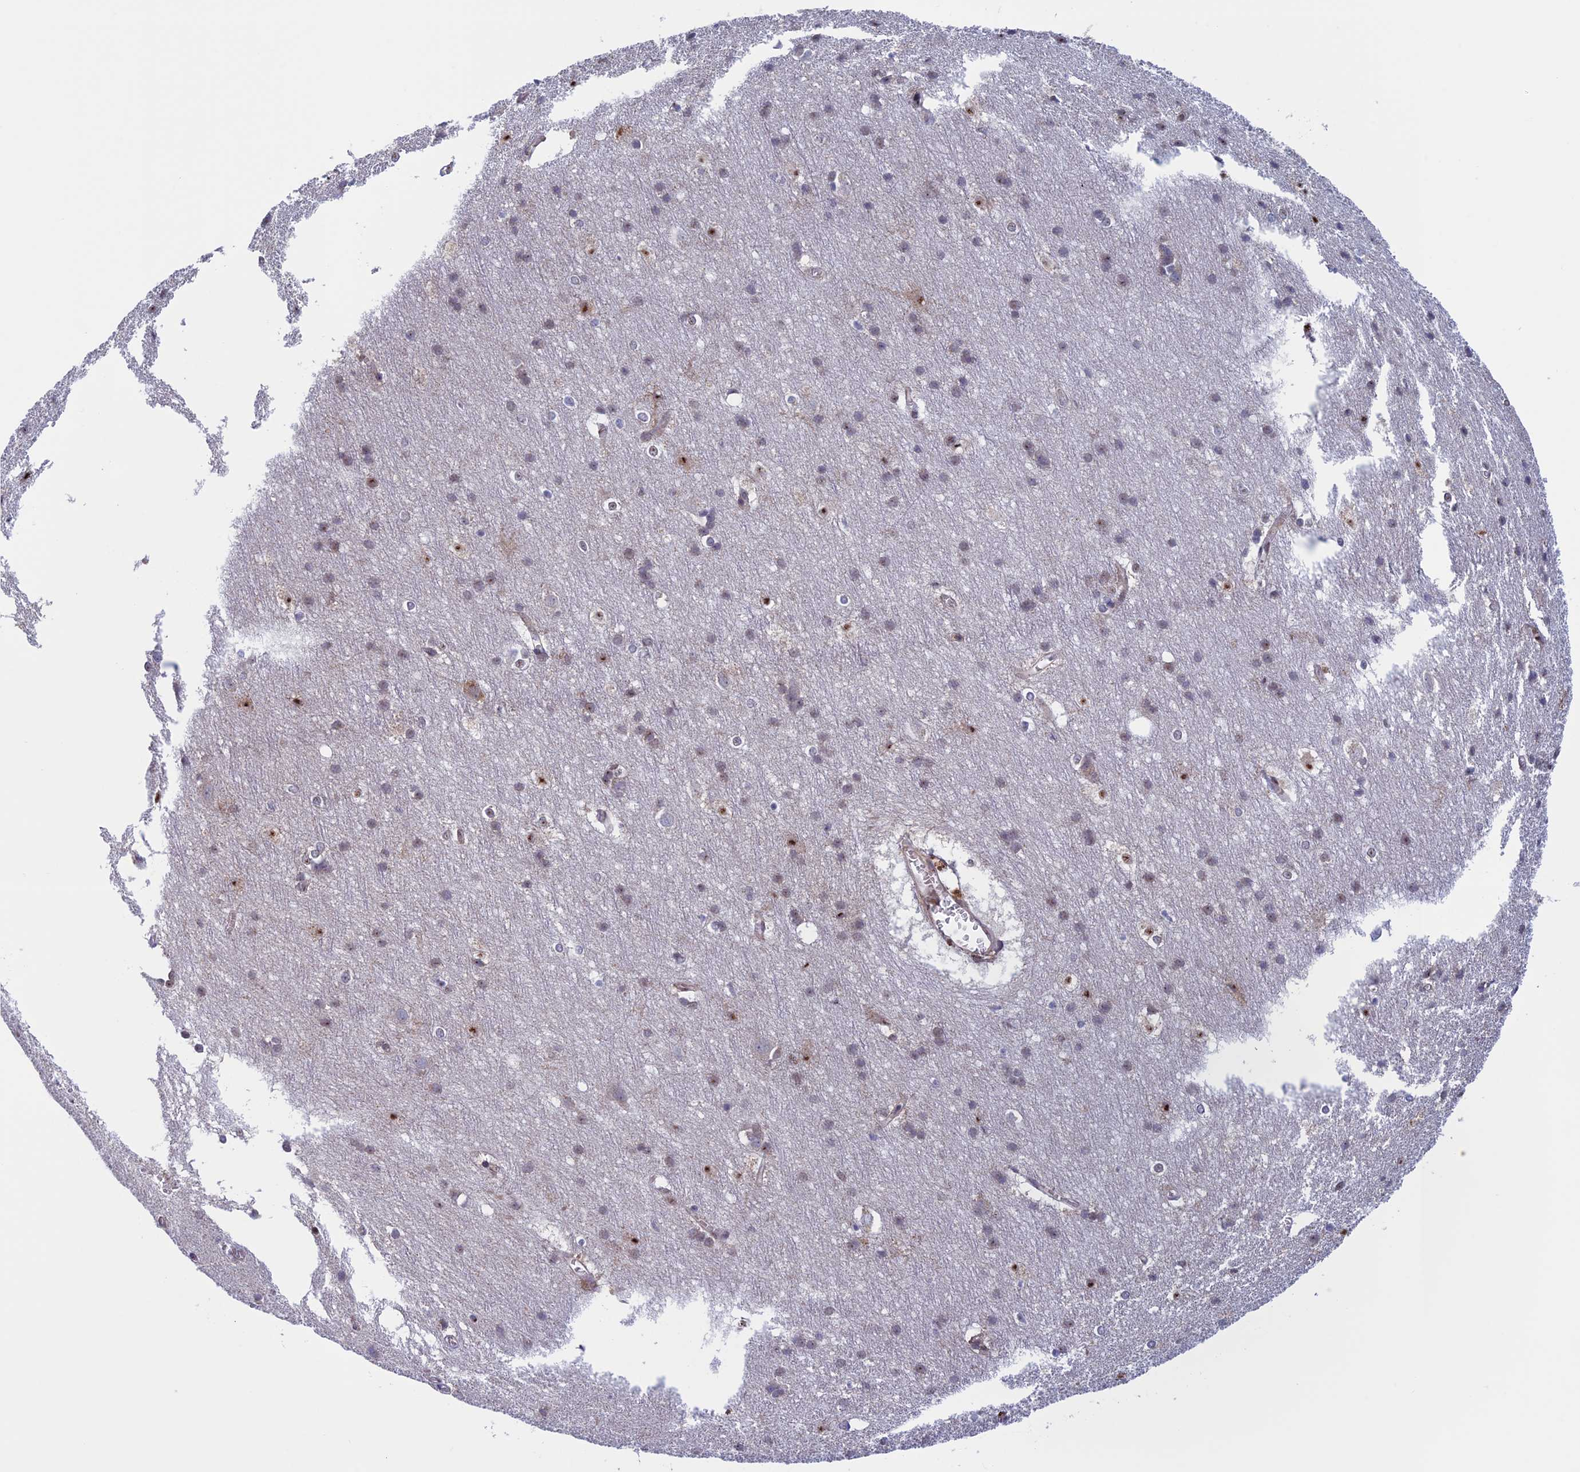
{"staining": {"intensity": "weak", "quantity": ">75%", "location": "cytoplasmic/membranous"}, "tissue": "cerebral cortex", "cell_type": "Endothelial cells", "image_type": "normal", "snomed": [{"axis": "morphology", "description": "Normal tissue, NOS"}, {"axis": "topography", "description": "Cerebral cortex"}], "caption": "The immunohistochemical stain labels weak cytoplasmic/membranous expression in endothelial cells of benign cerebral cortex.", "gene": "FADS1", "patient": {"sex": "male", "age": 54}}